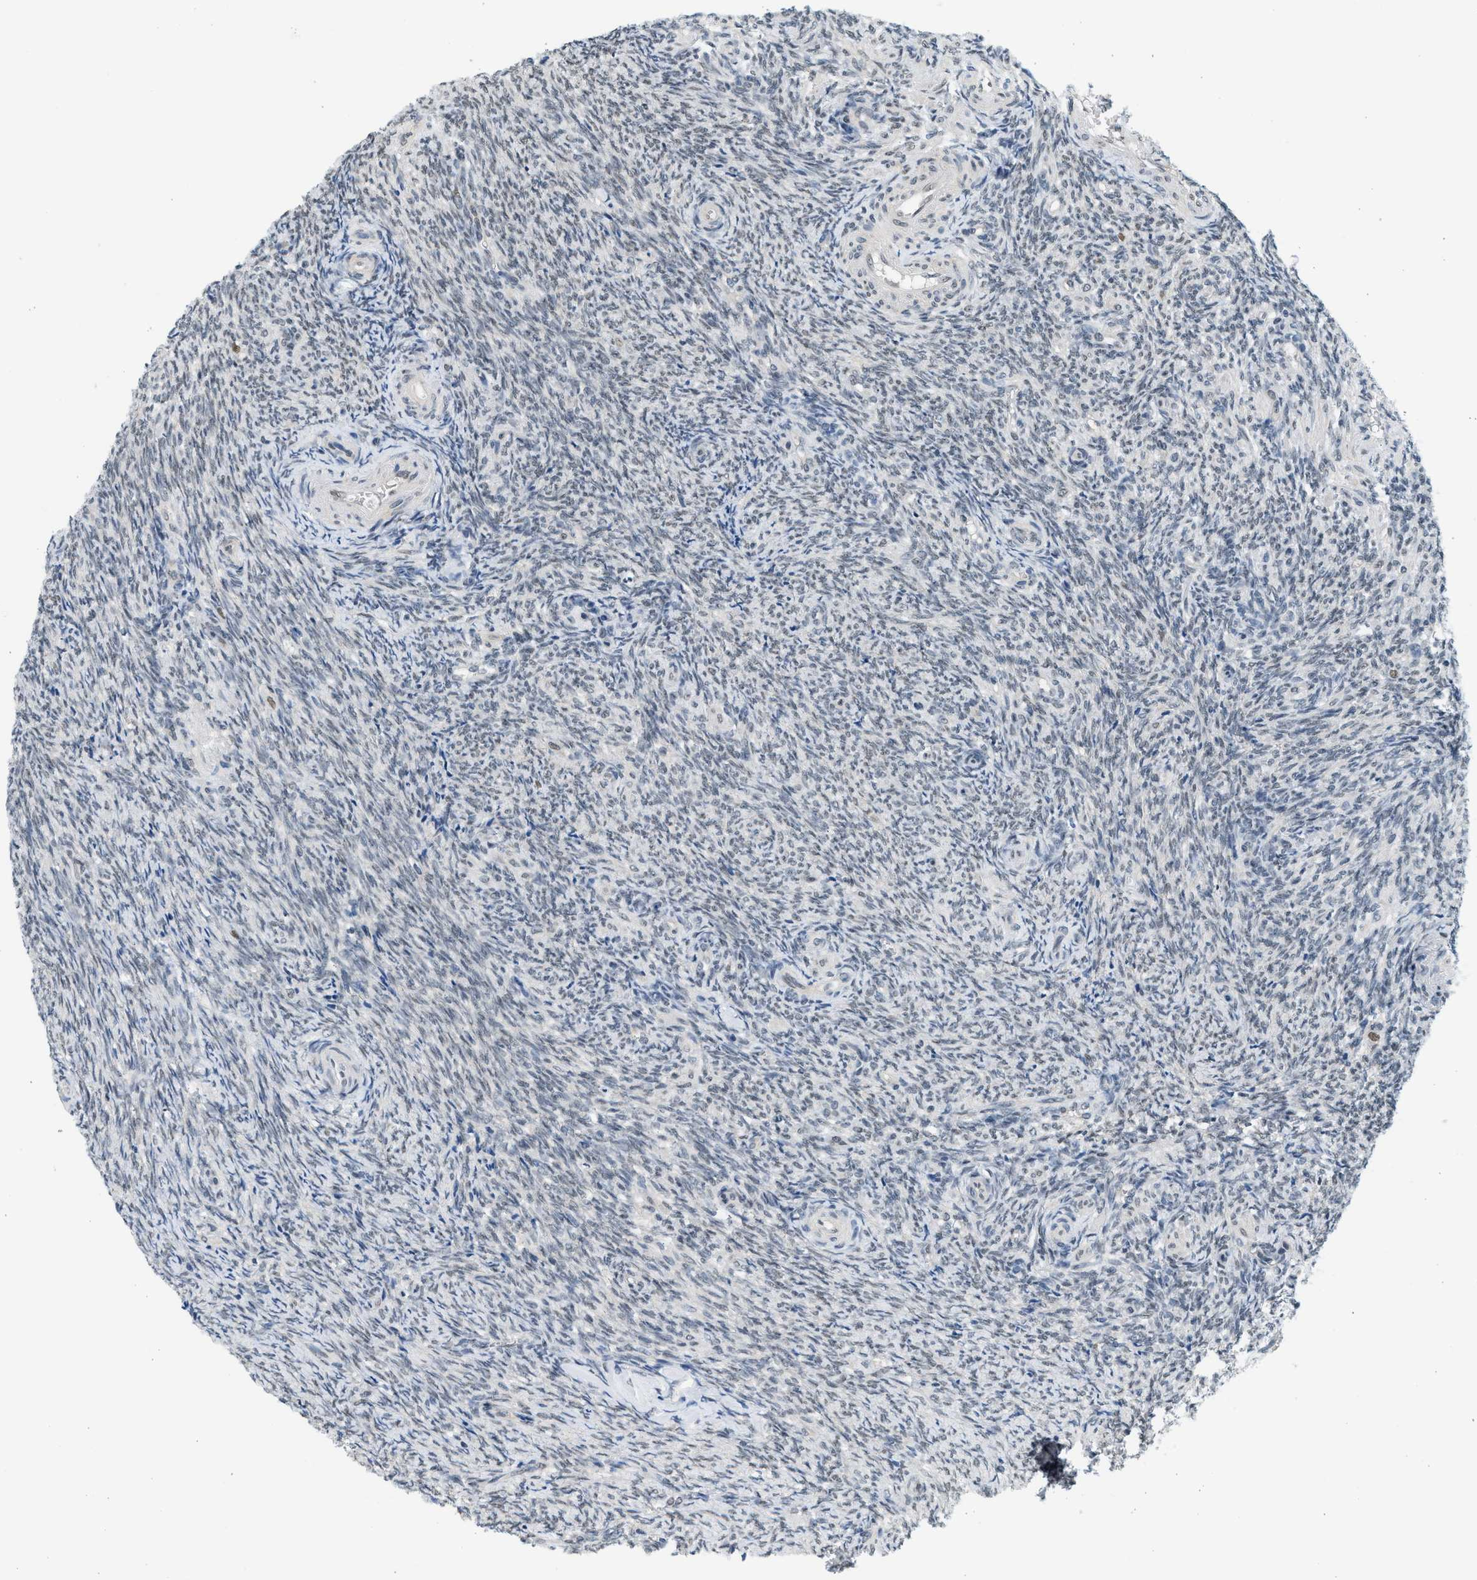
{"staining": {"intensity": "weak", "quantity": "<25%", "location": "nuclear"}, "tissue": "ovary", "cell_type": "Follicle cells", "image_type": "normal", "snomed": [{"axis": "morphology", "description": "Normal tissue, NOS"}, {"axis": "topography", "description": "Ovary"}], "caption": "This is an IHC image of unremarkable ovary. There is no expression in follicle cells.", "gene": "HIPK1", "patient": {"sex": "female", "age": 41}}